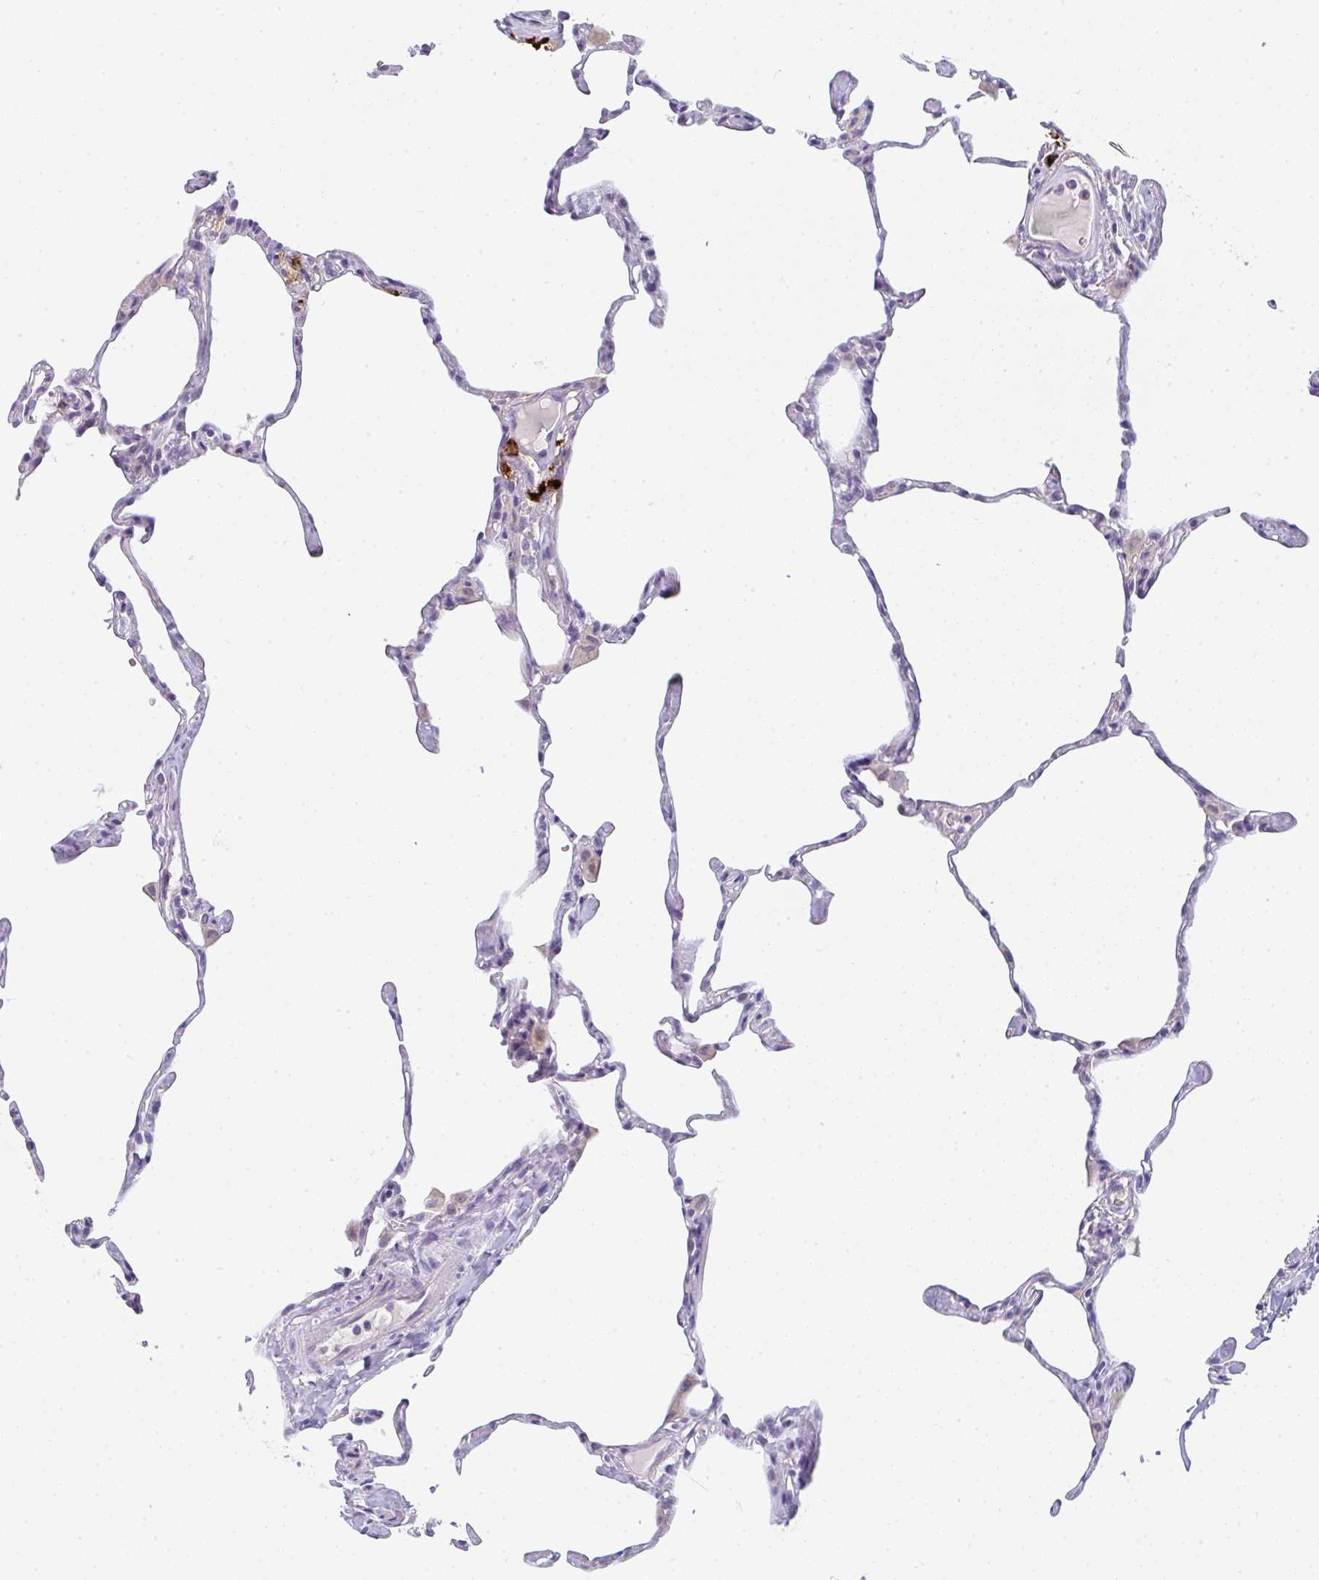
{"staining": {"intensity": "negative", "quantity": "none", "location": "none"}, "tissue": "lung", "cell_type": "Alveolar cells", "image_type": "normal", "snomed": [{"axis": "morphology", "description": "Normal tissue, NOS"}, {"axis": "topography", "description": "Lung"}], "caption": "IHC histopathology image of benign human lung stained for a protein (brown), which shows no staining in alveolar cells. The staining is performed using DAB brown chromogen with nuclei counter-stained in using hematoxylin.", "gene": "CACNA1S", "patient": {"sex": "male", "age": 65}}